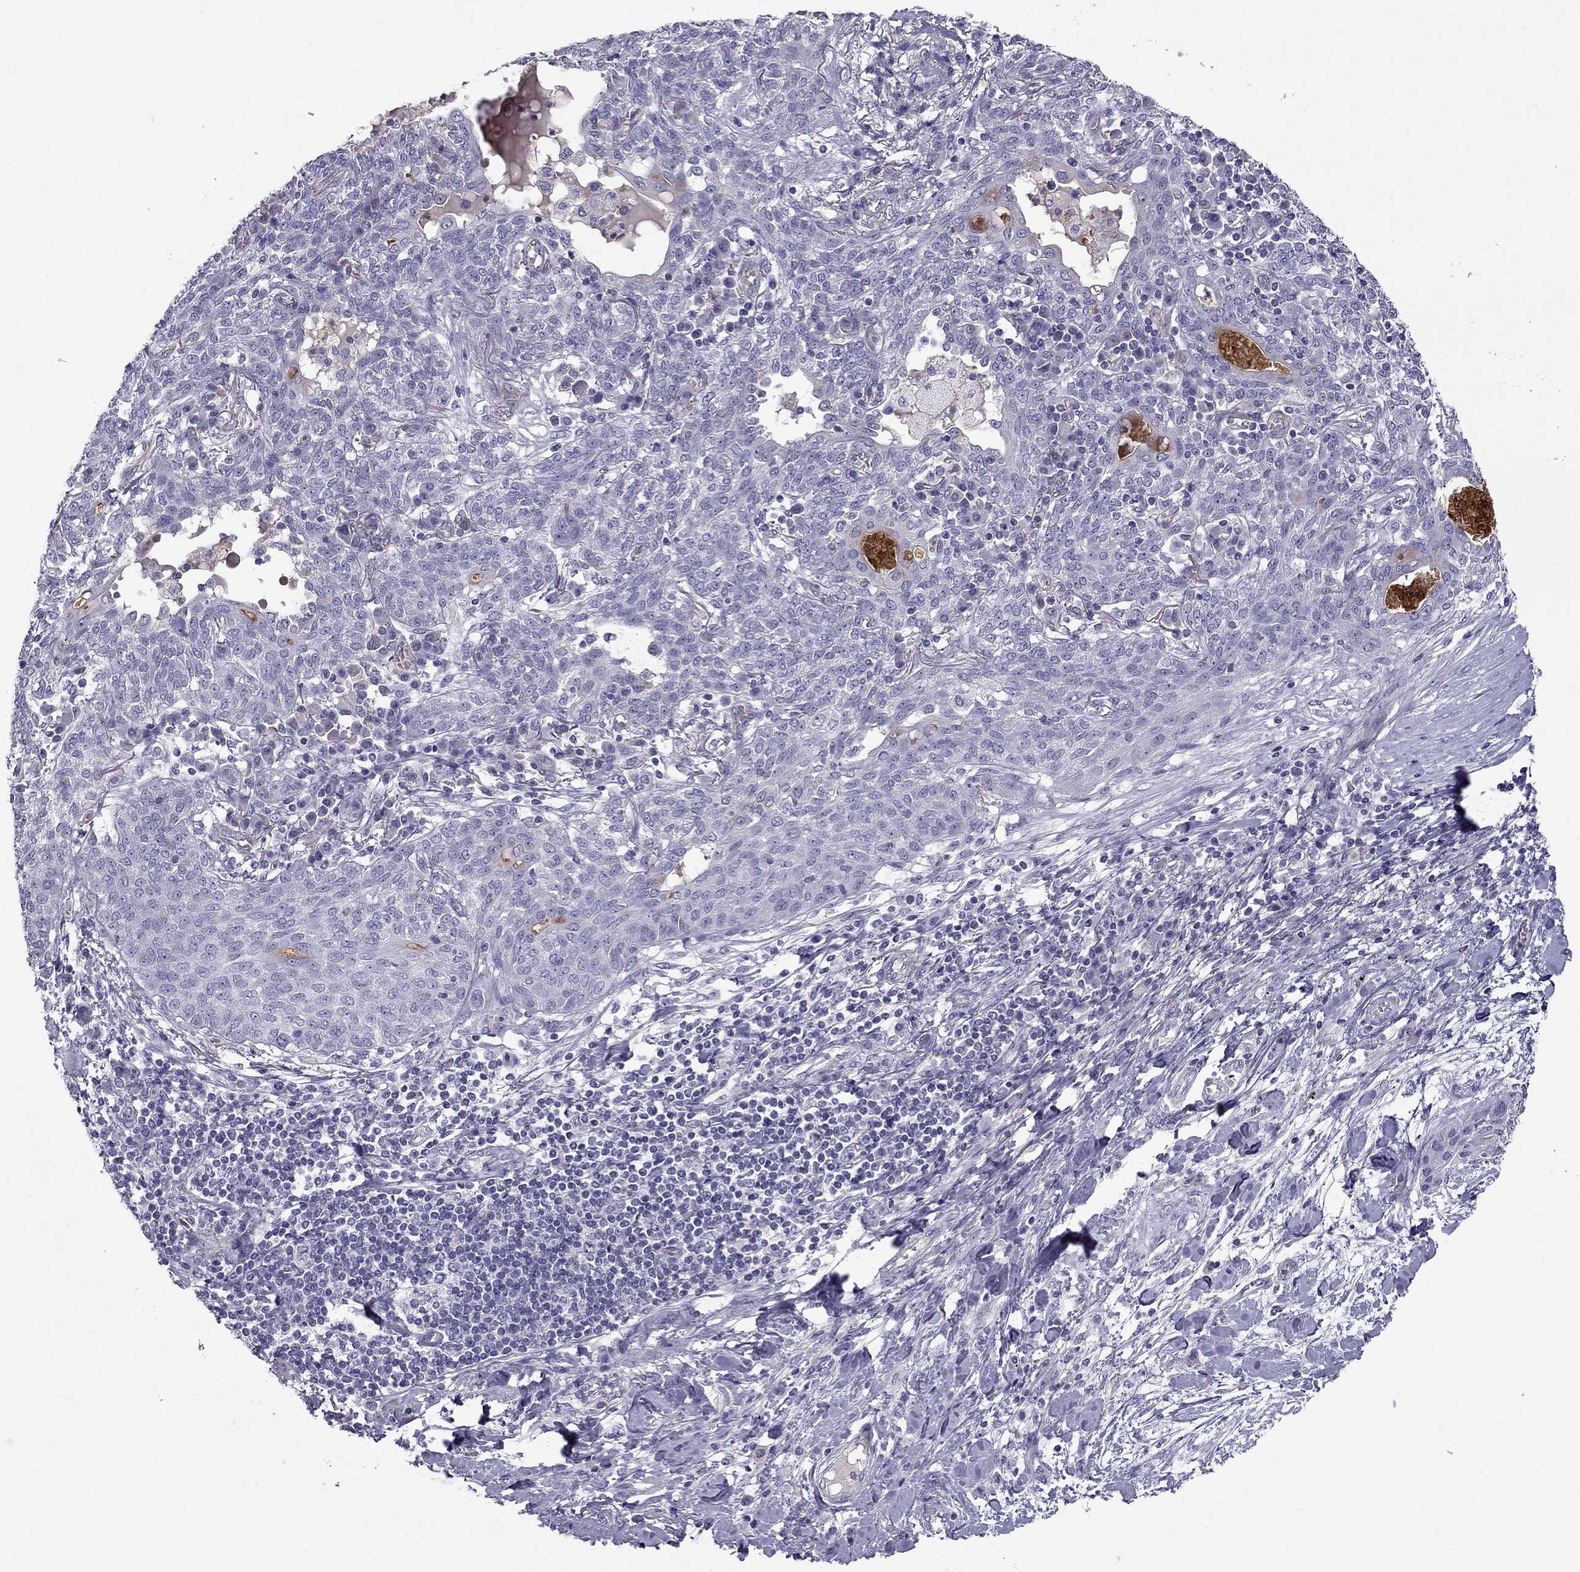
{"staining": {"intensity": "negative", "quantity": "none", "location": "none"}, "tissue": "lung cancer", "cell_type": "Tumor cells", "image_type": "cancer", "snomed": [{"axis": "morphology", "description": "Squamous cell carcinoma, NOS"}, {"axis": "topography", "description": "Lung"}], "caption": "Tumor cells are negative for brown protein staining in lung cancer.", "gene": "STOML3", "patient": {"sex": "female", "age": 70}}